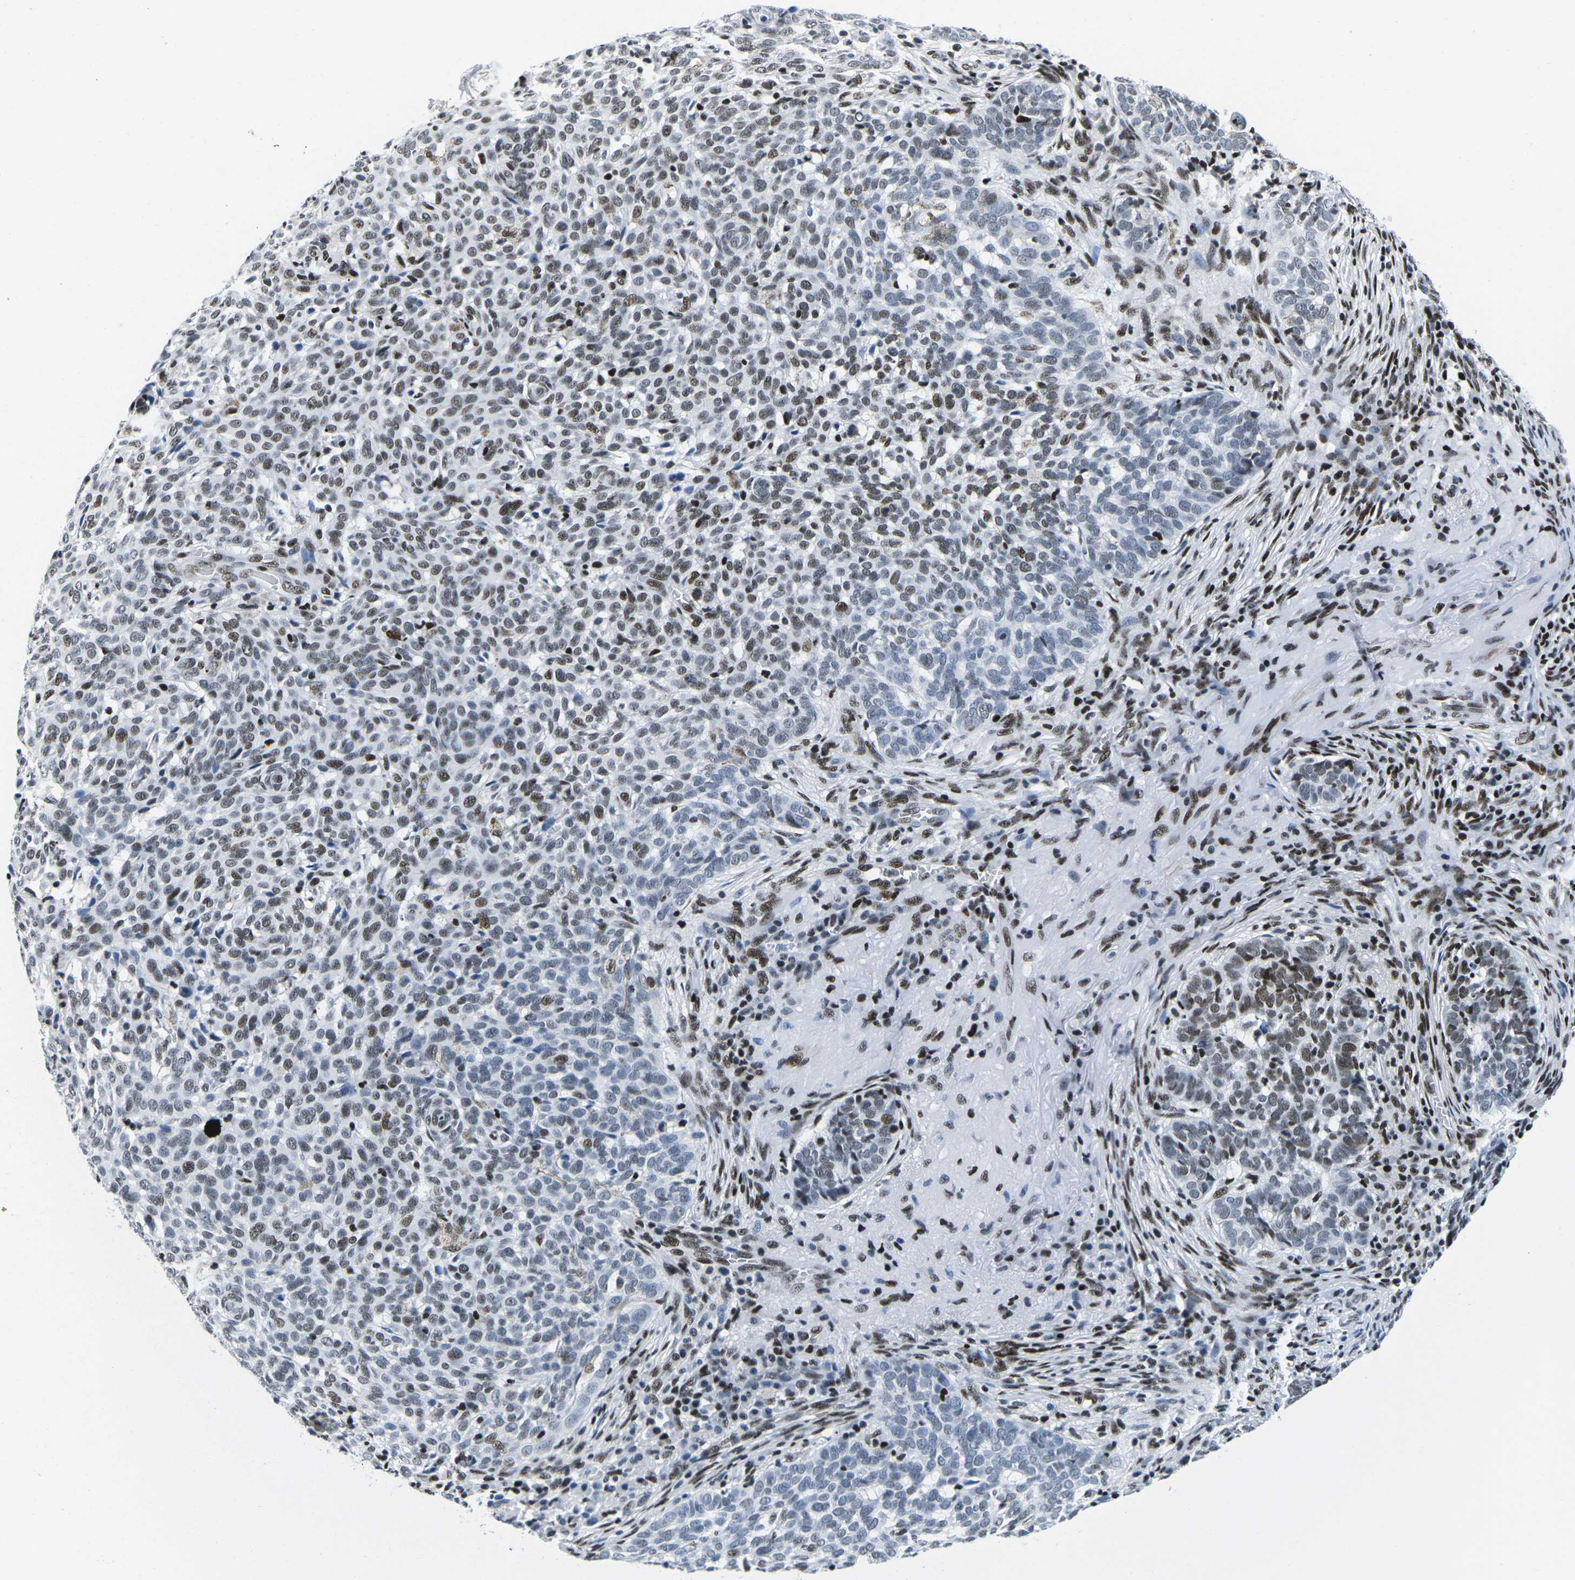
{"staining": {"intensity": "moderate", "quantity": "25%-75%", "location": "nuclear"}, "tissue": "skin cancer", "cell_type": "Tumor cells", "image_type": "cancer", "snomed": [{"axis": "morphology", "description": "Basal cell carcinoma"}, {"axis": "topography", "description": "Skin"}], "caption": "Moderate nuclear staining is present in approximately 25%-75% of tumor cells in skin cancer (basal cell carcinoma).", "gene": "ATF1", "patient": {"sex": "male", "age": 85}}